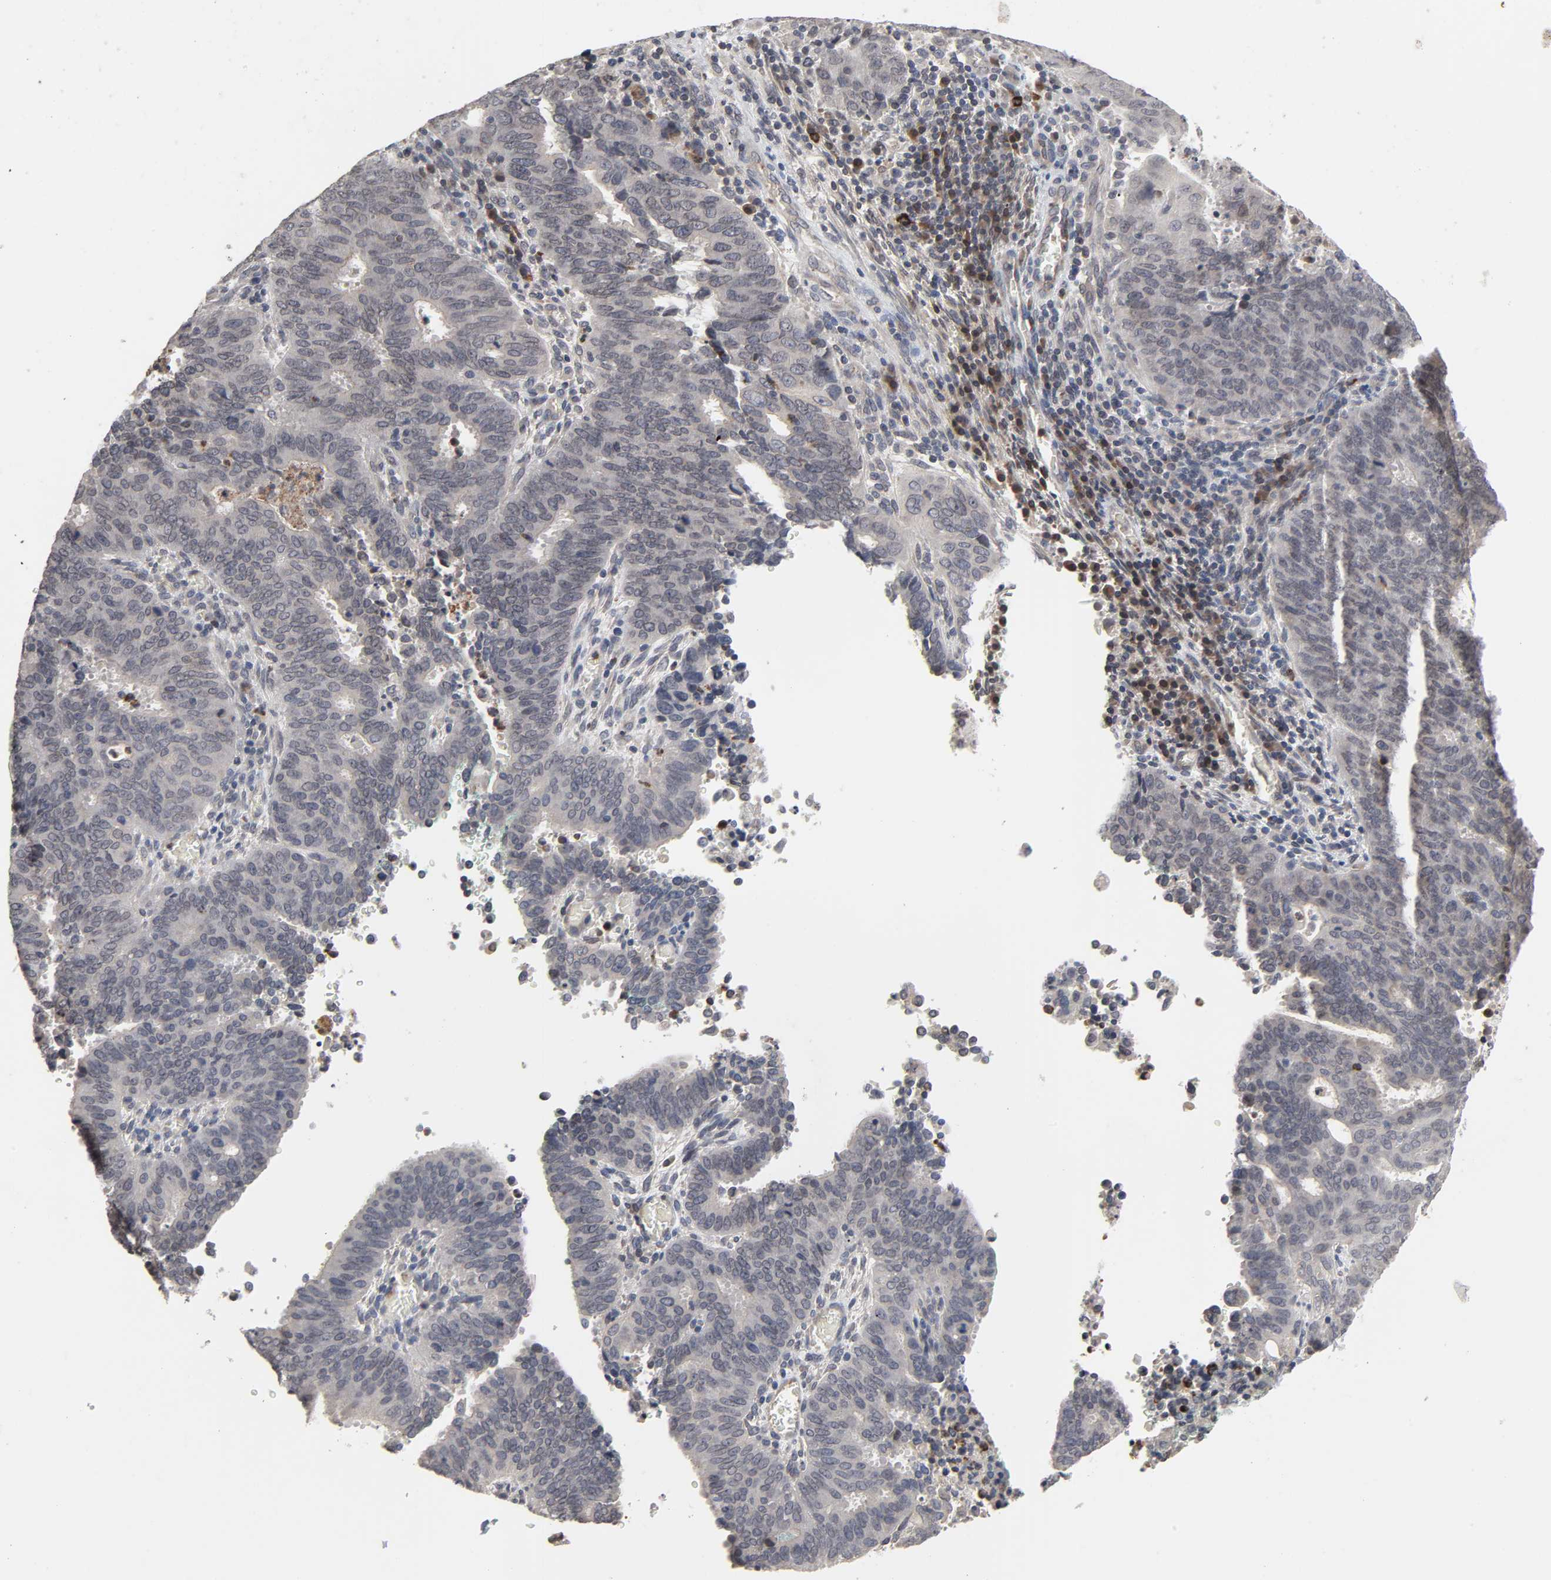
{"staining": {"intensity": "weak", "quantity": "25%-75%", "location": "cytoplasmic/membranous"}, "tissue": "cervical cancer", "cell_type": "Tumor cells", "image_type": "cancer", "snomed": [{"axis": "morphology", "description": "Adenocarcinoma, NOS"}, {"axis": "topography", "description": "Cervix"}], "caption": "Approximately 25%-75% of tumor cells in human cervical cancer show weak cytoplasmic/membranous protein expression as visualized by brown immunohistochemical staining.", "gene": "CCDC175", "patient": {"sex": "female", "age": 44}}